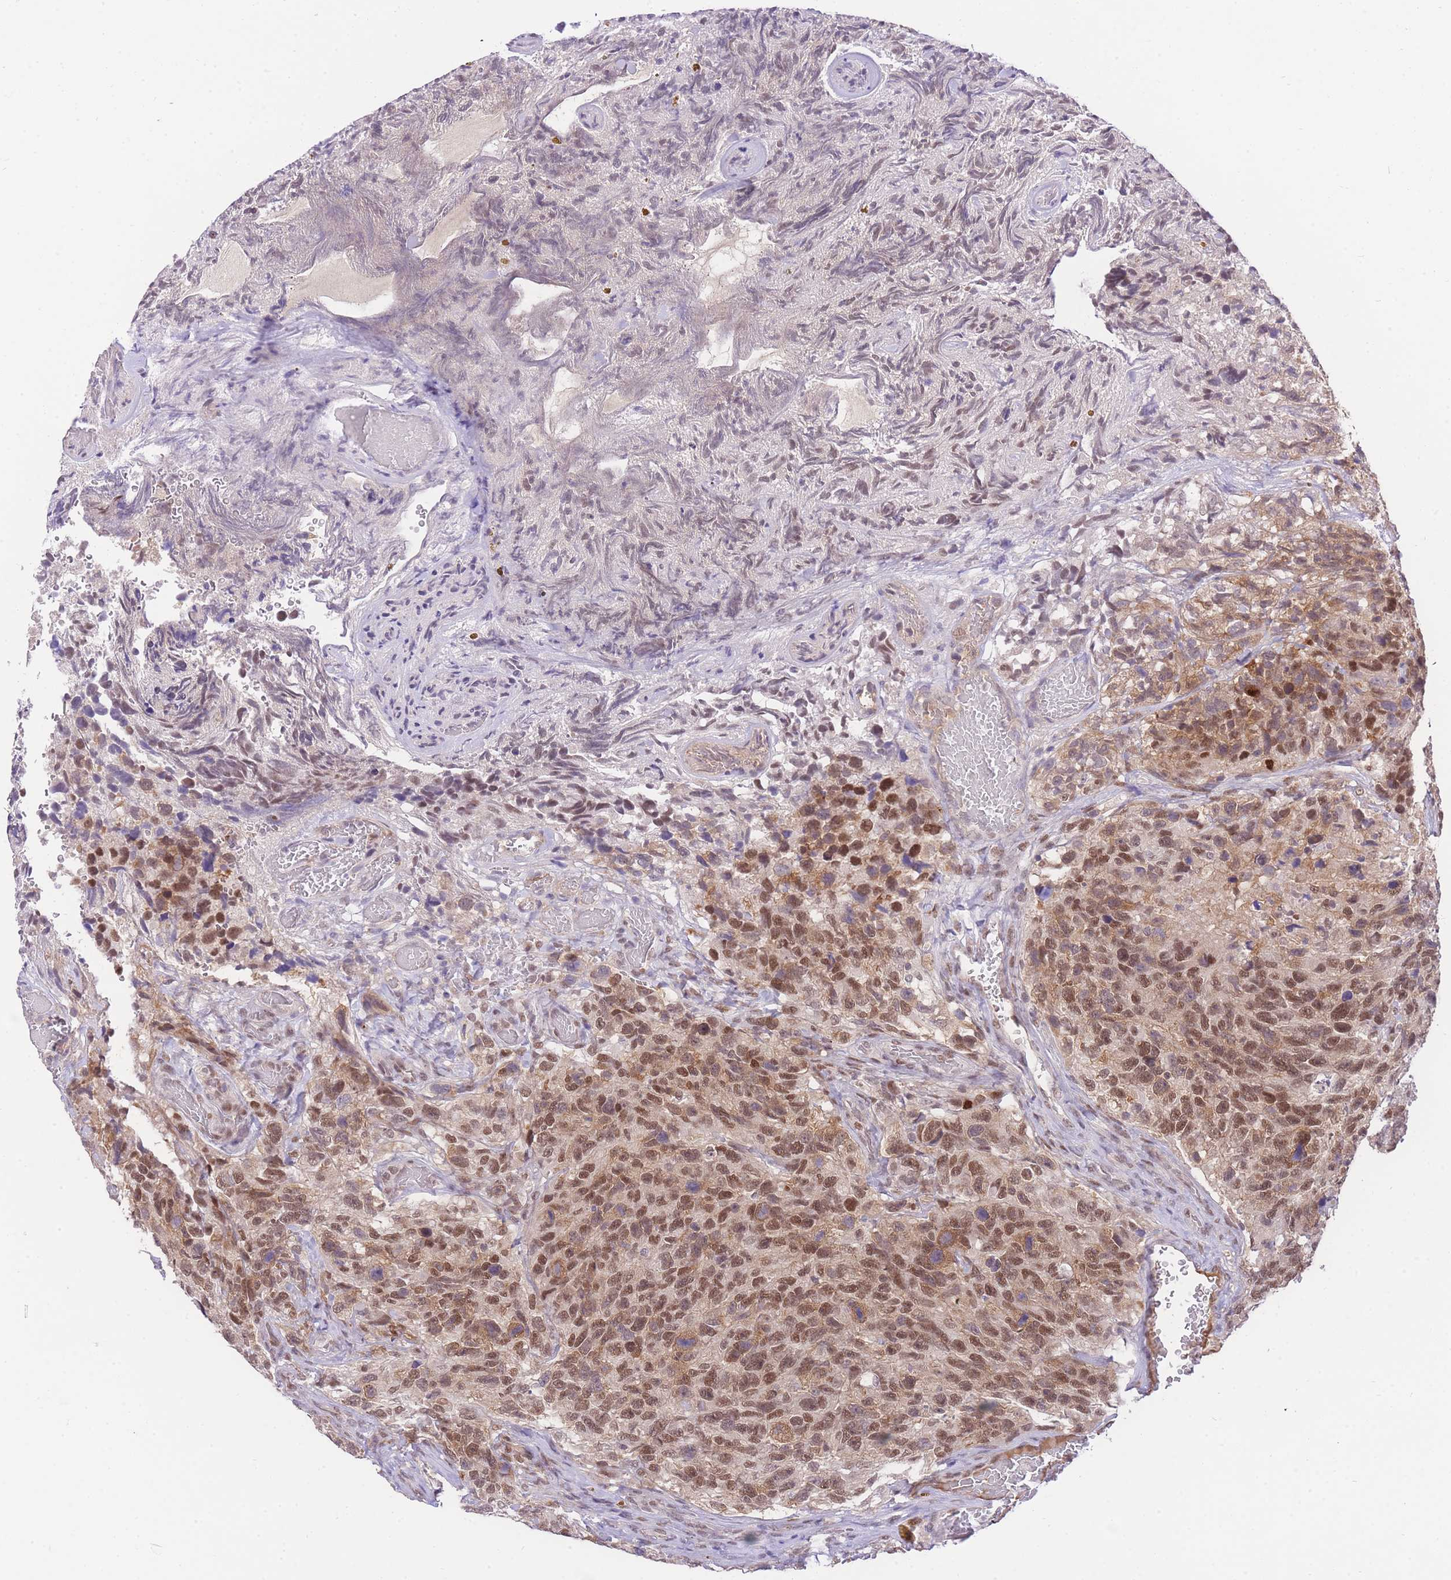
{"staining": {"intensity": "moderate", "quantity": ">75%", "location": "nuclear"}, "tissue": "glioma", "cell_type": "Tumor cells", "image_type": "cancer", "snomed": [{"axis": "morphology", "description": "Glioma, malignant, High grade"}, {"axis": "topography", "description": "Brain"}], "caption": "There is medium levels of moderate nuclear staining in tumor cells of glioma, as demonstrated by immunohistochemical staining (brown color).", "gene": "UBXN7", "patient": {"sex": "male", "age": 69}}